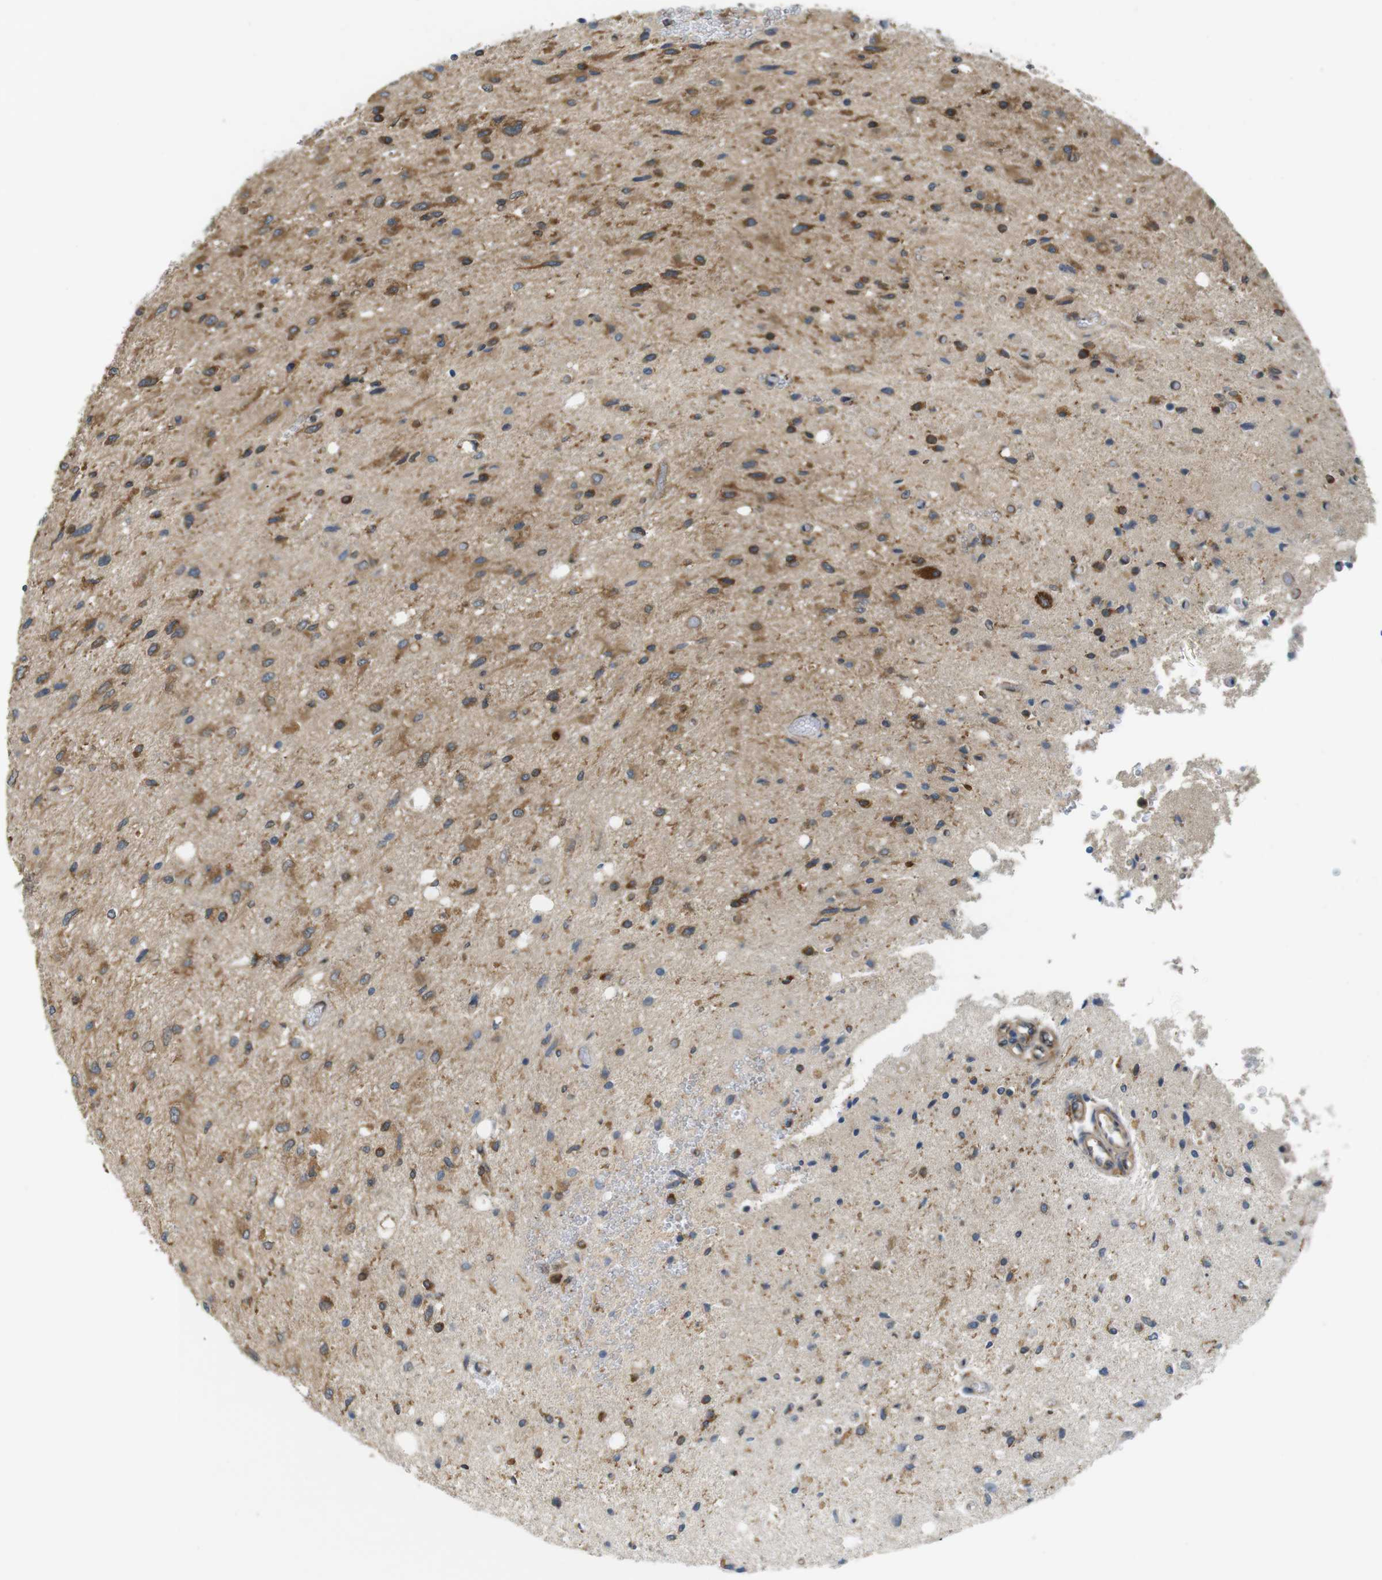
{"staining": {"intensity": "strong", "quantity": "25%-75%", "location": "cytoplasmic/membranous"}, "tissue": "glioma", "cell_type": "Tumor cells", "image_type": "cancer", "snomed": [{"axis": "morphology", "description": "Glioma, malignant, Low grade"}, {"axis": "topography", "description": "Brain"}], "caption": "Protein analysis of low-grade glioma (malignant) tissue demonstrates strong cytoplasmic/membranous positivity in about 25%-75% of tumor cells. (DAB IHC with brightfield microscopy, high magnification).", "gene": "TSC1", "patient": {"sex": "male", "age": 77}}